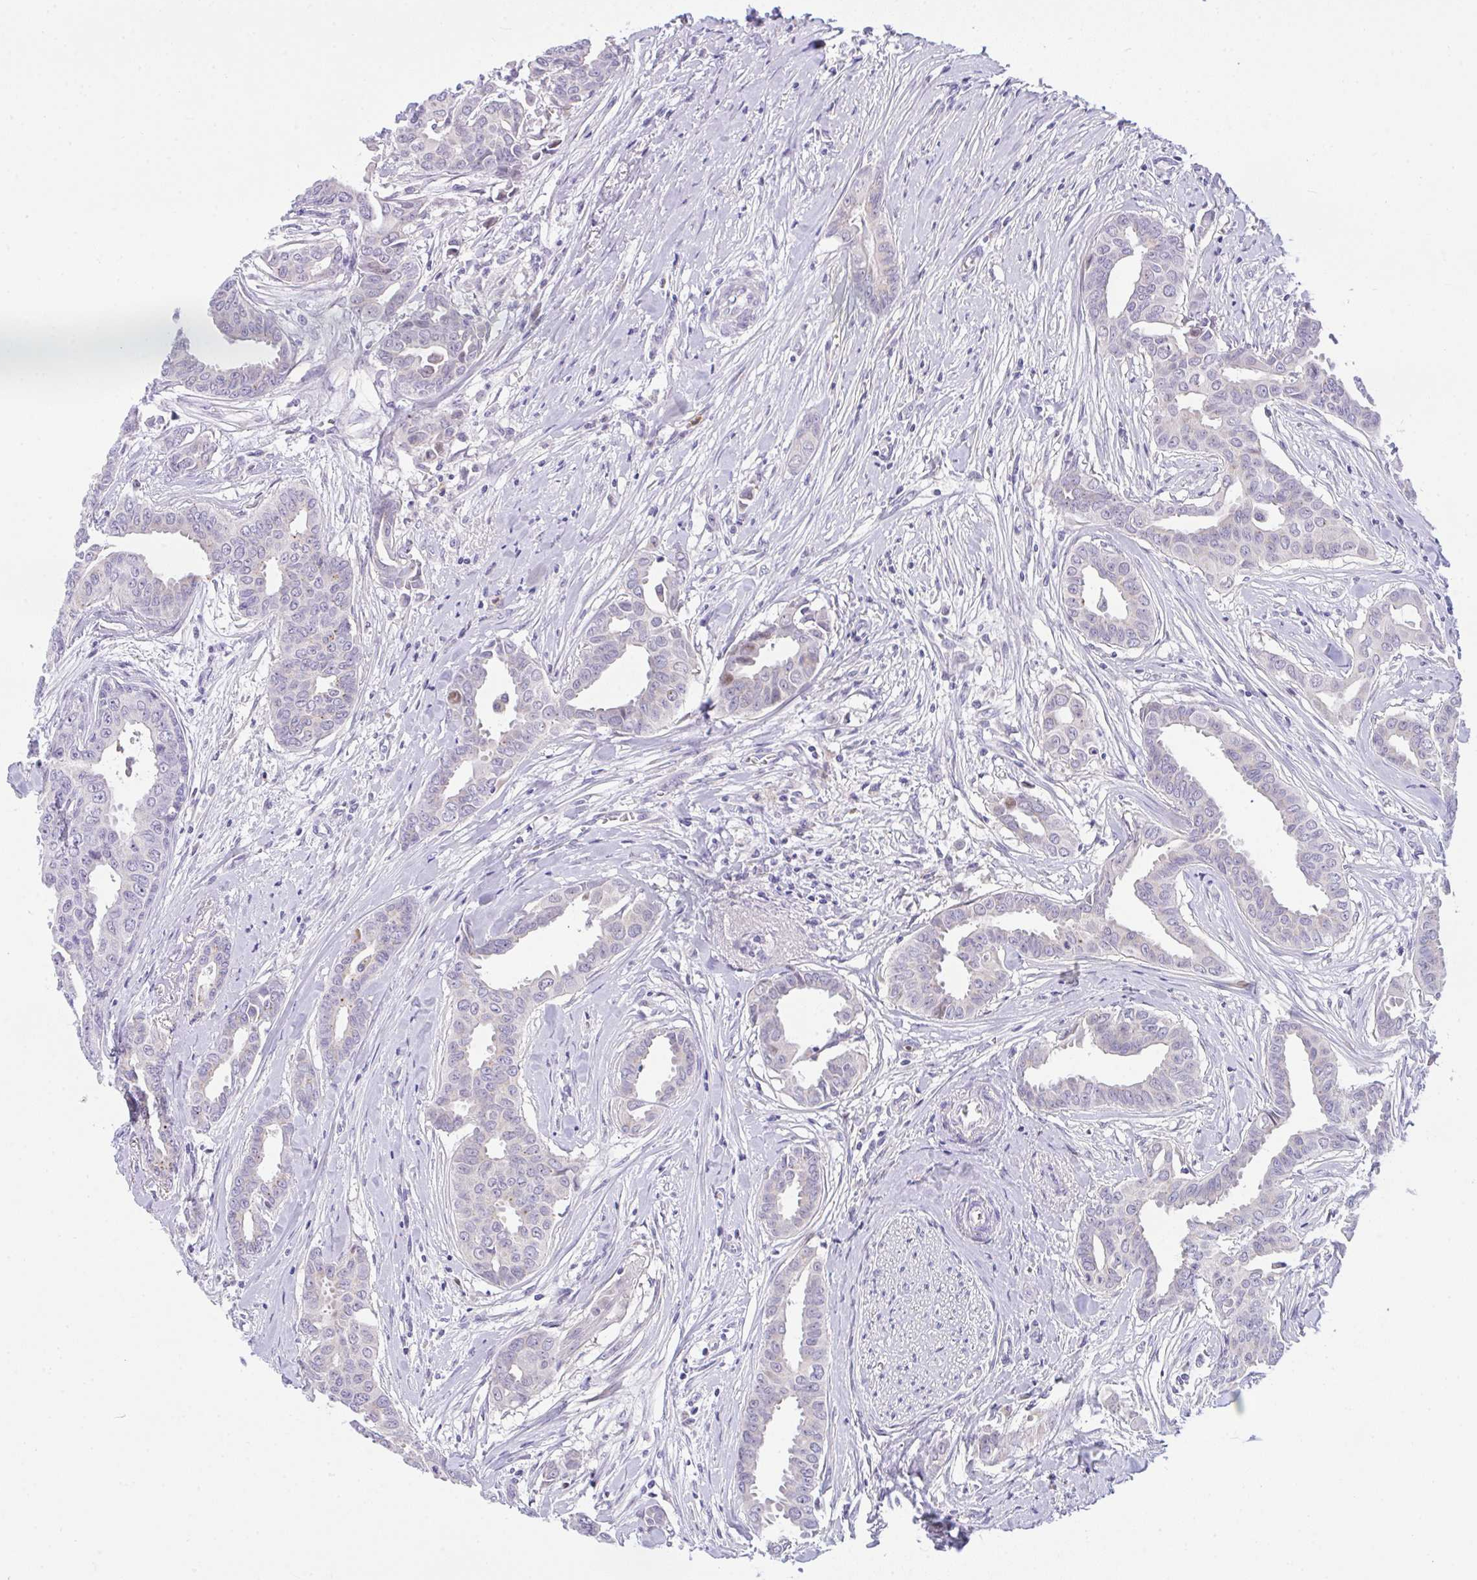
{"staining": {"intensity": "negative", "quantity": "none", "location": "none"}, "tissue": "breast cancer", "cell_type": "Tumor cells", "image_type": "cancer", "snomed": [{"axis": "morphology", "description": "Duct carcinoma"}, {"axis": "topography", "description": "Breast"}], "caption": "DAB (3,3'-diaminobenzidine) immunohistochemical staining of breast cancer (infiltrating ductal carcinoma) reveals no significant staining in tumor cells.", "gene": "ZNF554", "patient": {"sex": "female", "age": 45}}